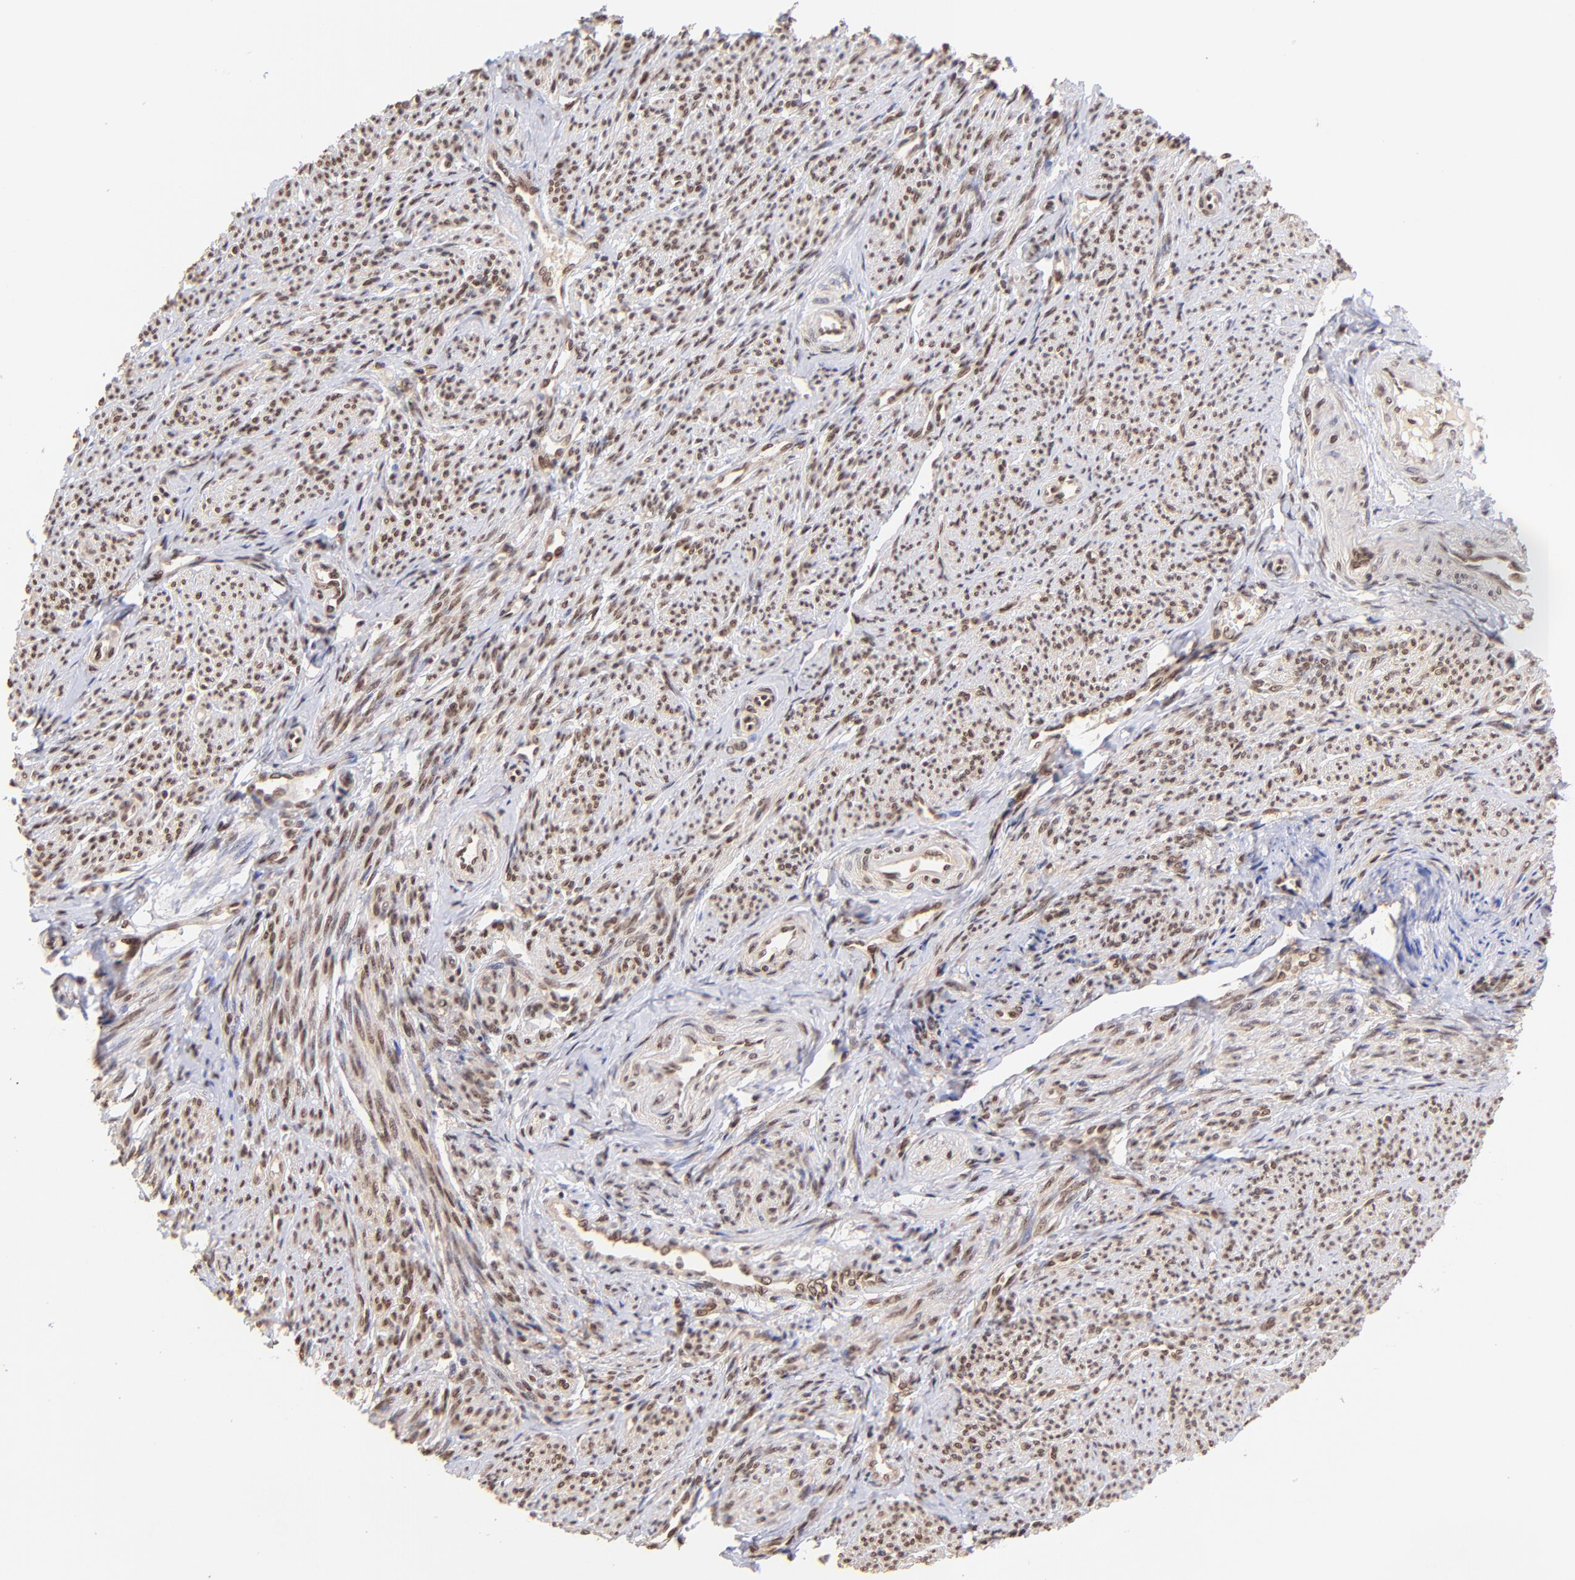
{"staining": {"intensity": "moderate", "quantity": ">75%", "location": "nuclear"}, "tissue": "smooth muscle", "cell_type": "Smooth muscle cells", "image_type": "normal", "snomed": [{"axis": "morphology", "description": "Normal tissue, NOS"}, {"axis": "topography", "description": "Smooth muscle"}], "caption": "The histopathology image reveals a brown stain indicating the presence of a protein in the nuclear of smooth muscle cells in smooth muscle. Nuclei are stained in blue.", "gene": "WDR25", "patient": {"sex": "female", "age": 65}}